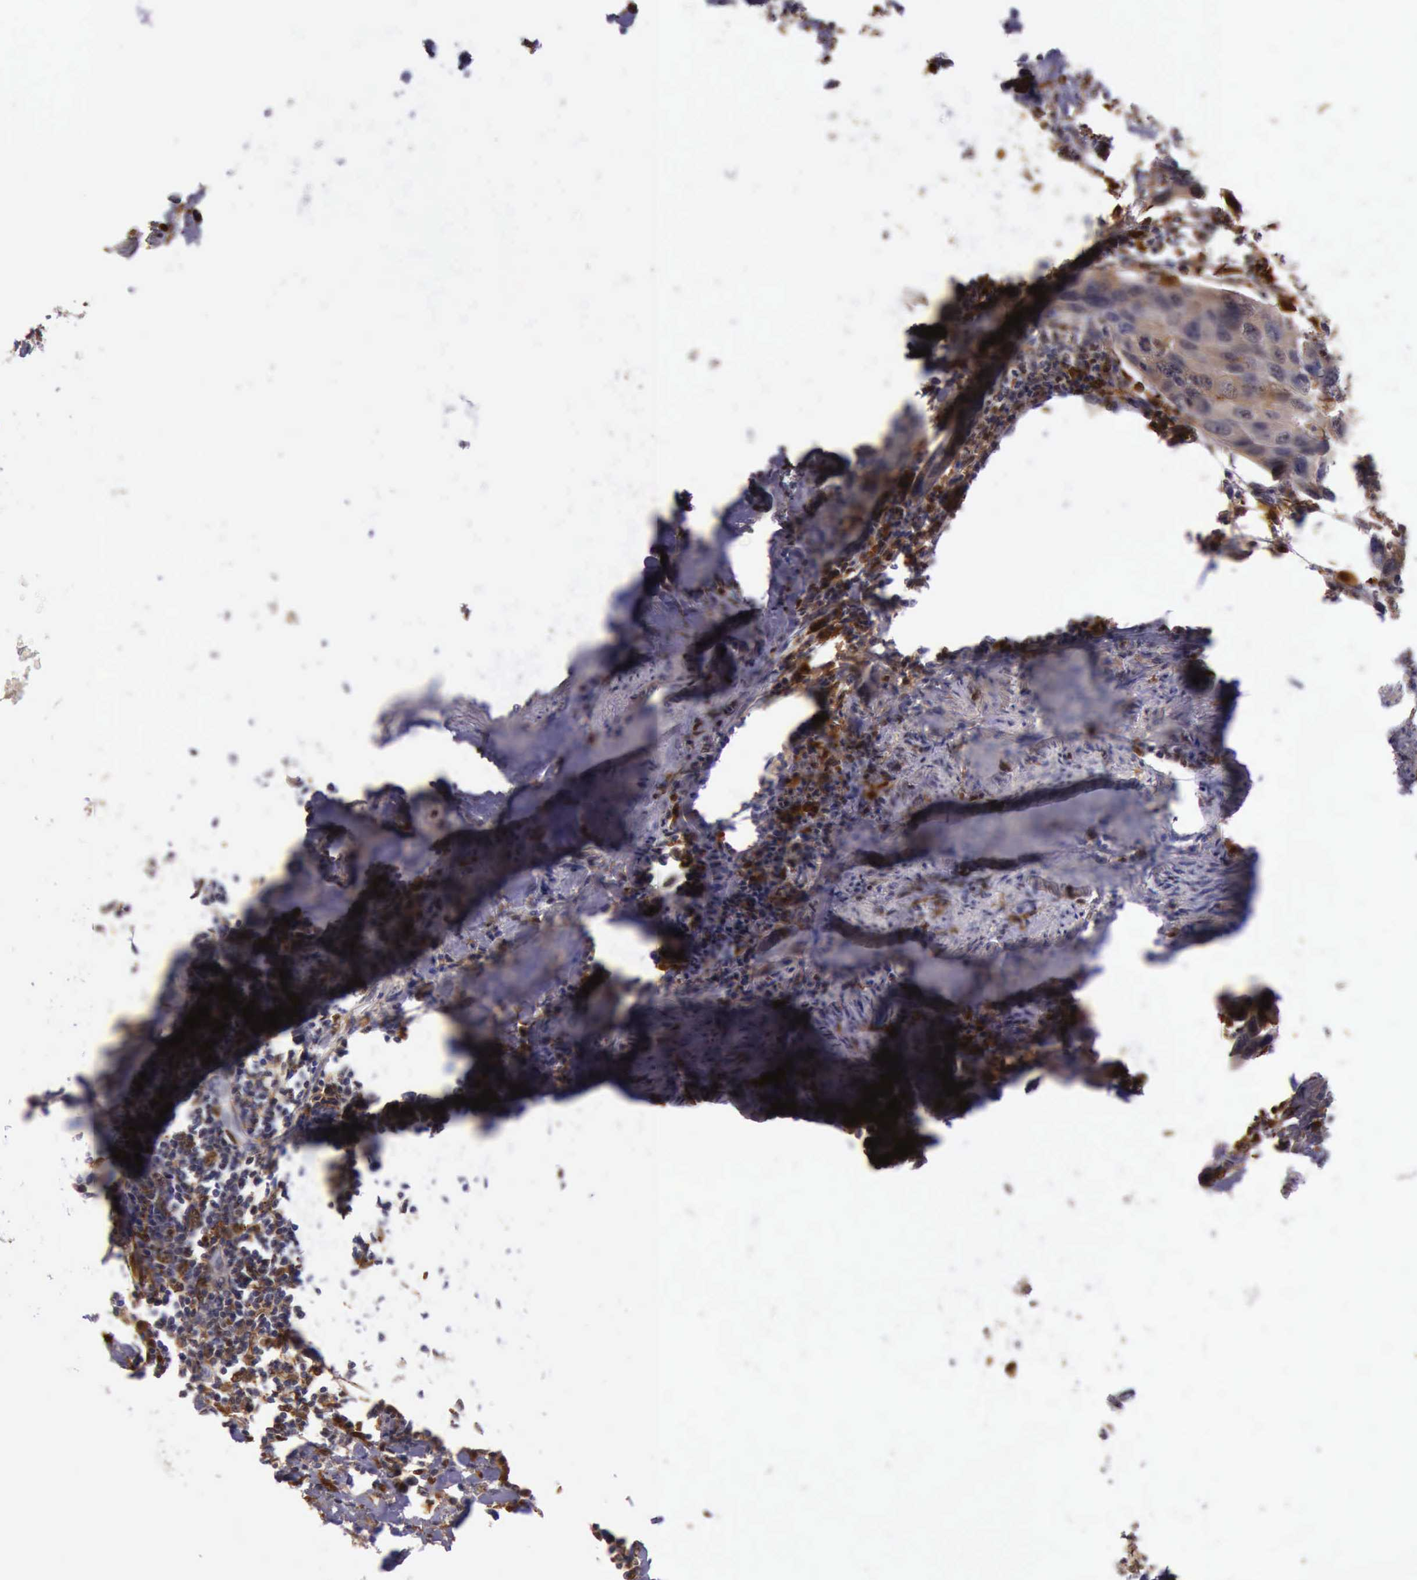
{"staining": {"intensity": "weak", "quantity": "<25%", "location": "cytoplasmic/membranous,nuclear"}, "tissue": "urothelial cancer", "cell_type": "Tumor cells", "image_type": "cancer", "snomed": [{"axis": "morphology", "description": "Urothelial carcinoma, High grade"}, {"axis": "topography", "description": "Urinary bladder"}], "caption": "A high-resolution micrograph shows immunohistochemistry (IHC) staining of urothelial carcinoma (high-grade), which shows no significant staining in tumor cells. (Brightfield microscopy of DAB immunohistochemistry at high magnification).", "gene": "TYMP", "patient": {"sex": "male", "age": 55}}